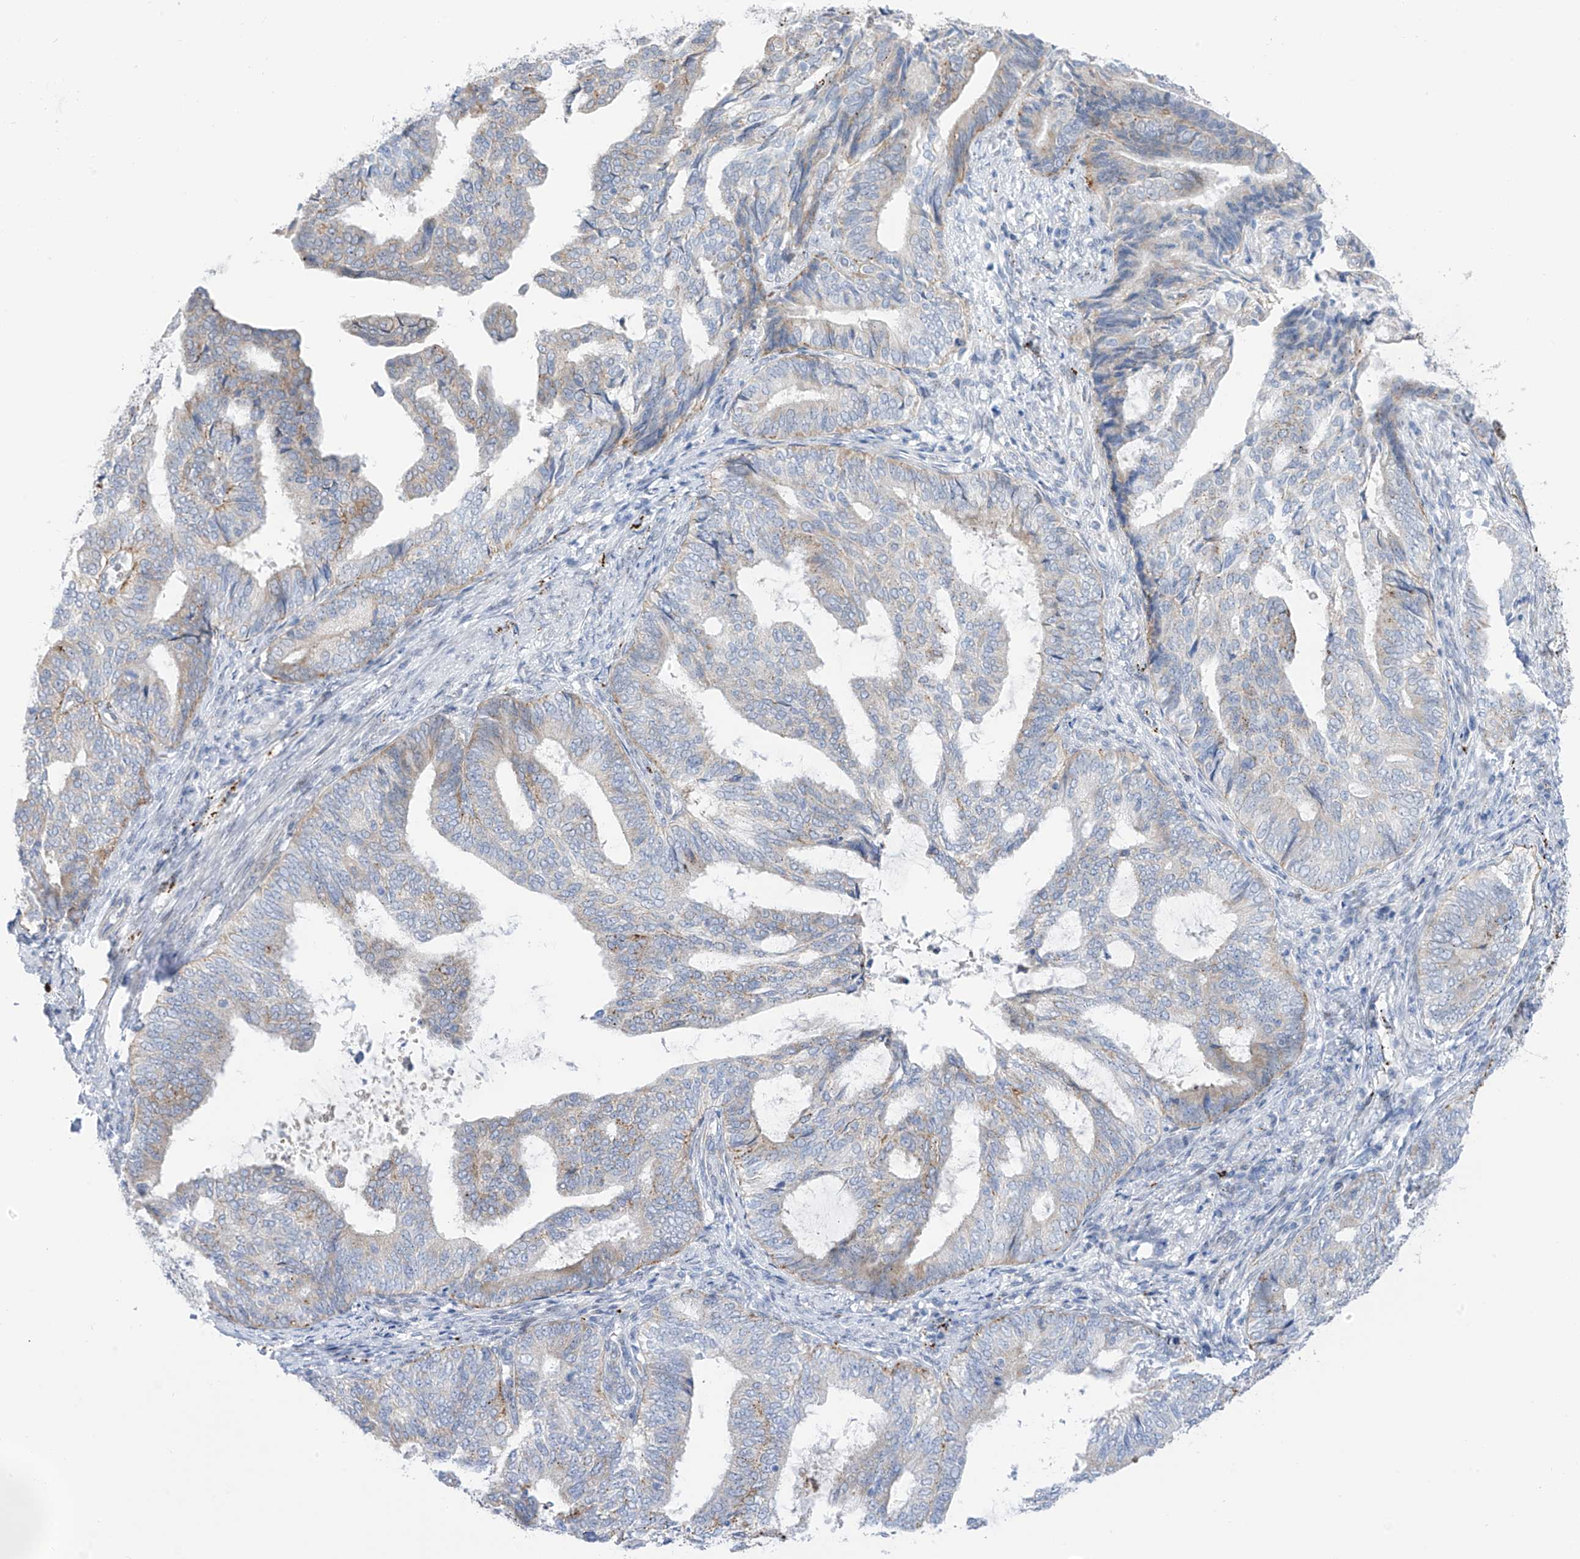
{"staining": {"intensity": "weak", "quantity": "<25%", "location": "cytoplasmic/membranous"}, "tissue": "endometrial cancer", "cell_type": "Tumor cells", "image_type": "cancer", "snomed": [{"axis": "morphology", "description": "Adenocarcinoma, NOS"}, {"axis": "topography", "description": "Endometrium"}], "caption": "IHC photomicrograph of human adenocarcinoma (endometrial) stained for a protein (brown), which displays no expression in tumor cells.", "gene": "PSPH", "patient": {"sex": "female", "age": 58}}